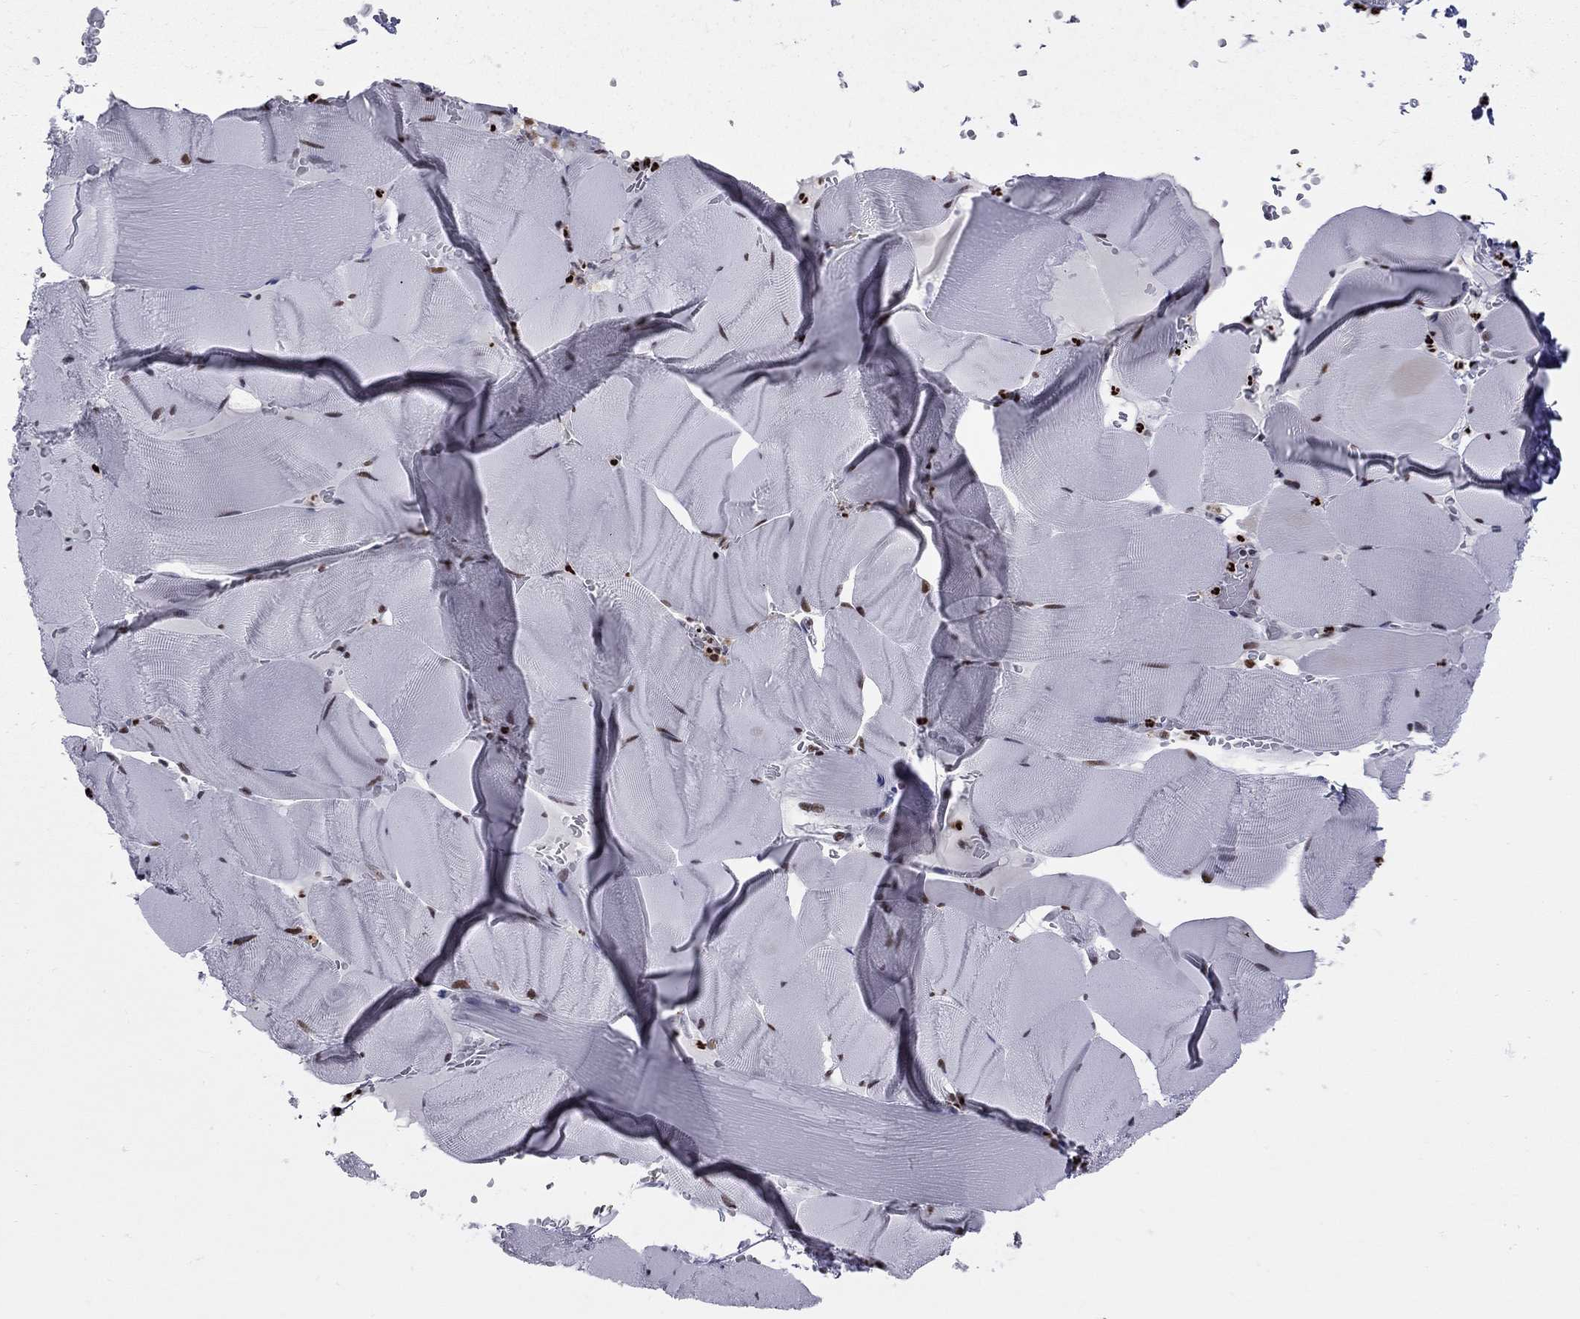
{"staining": {"intensity": "strong", "quantity": "25%-75%", "location": "nuclear"}, "tissue": "skeletal muscle", "cell_type": "Myocytes", "image_type": "normal", "snomed": [{"axis": "morphology", "description": "Normal tissue, NOS"}, {"axis": "topography", "description": "Skeletal muscle"}], "caption": "Skeletal muscle stained with DAB (3,3'-diaminobenzidine) IHC shows high levels of strong nuclear positivity in about 25%-75% of myocytes. The staining was performed using DAB to visualize the protein expression in brown, while the nuclei were stained in blue with hematoxylin (Magnification: 20x).", "gene": "PCGF3", "patient": {"sex": "male", "age": 56}}